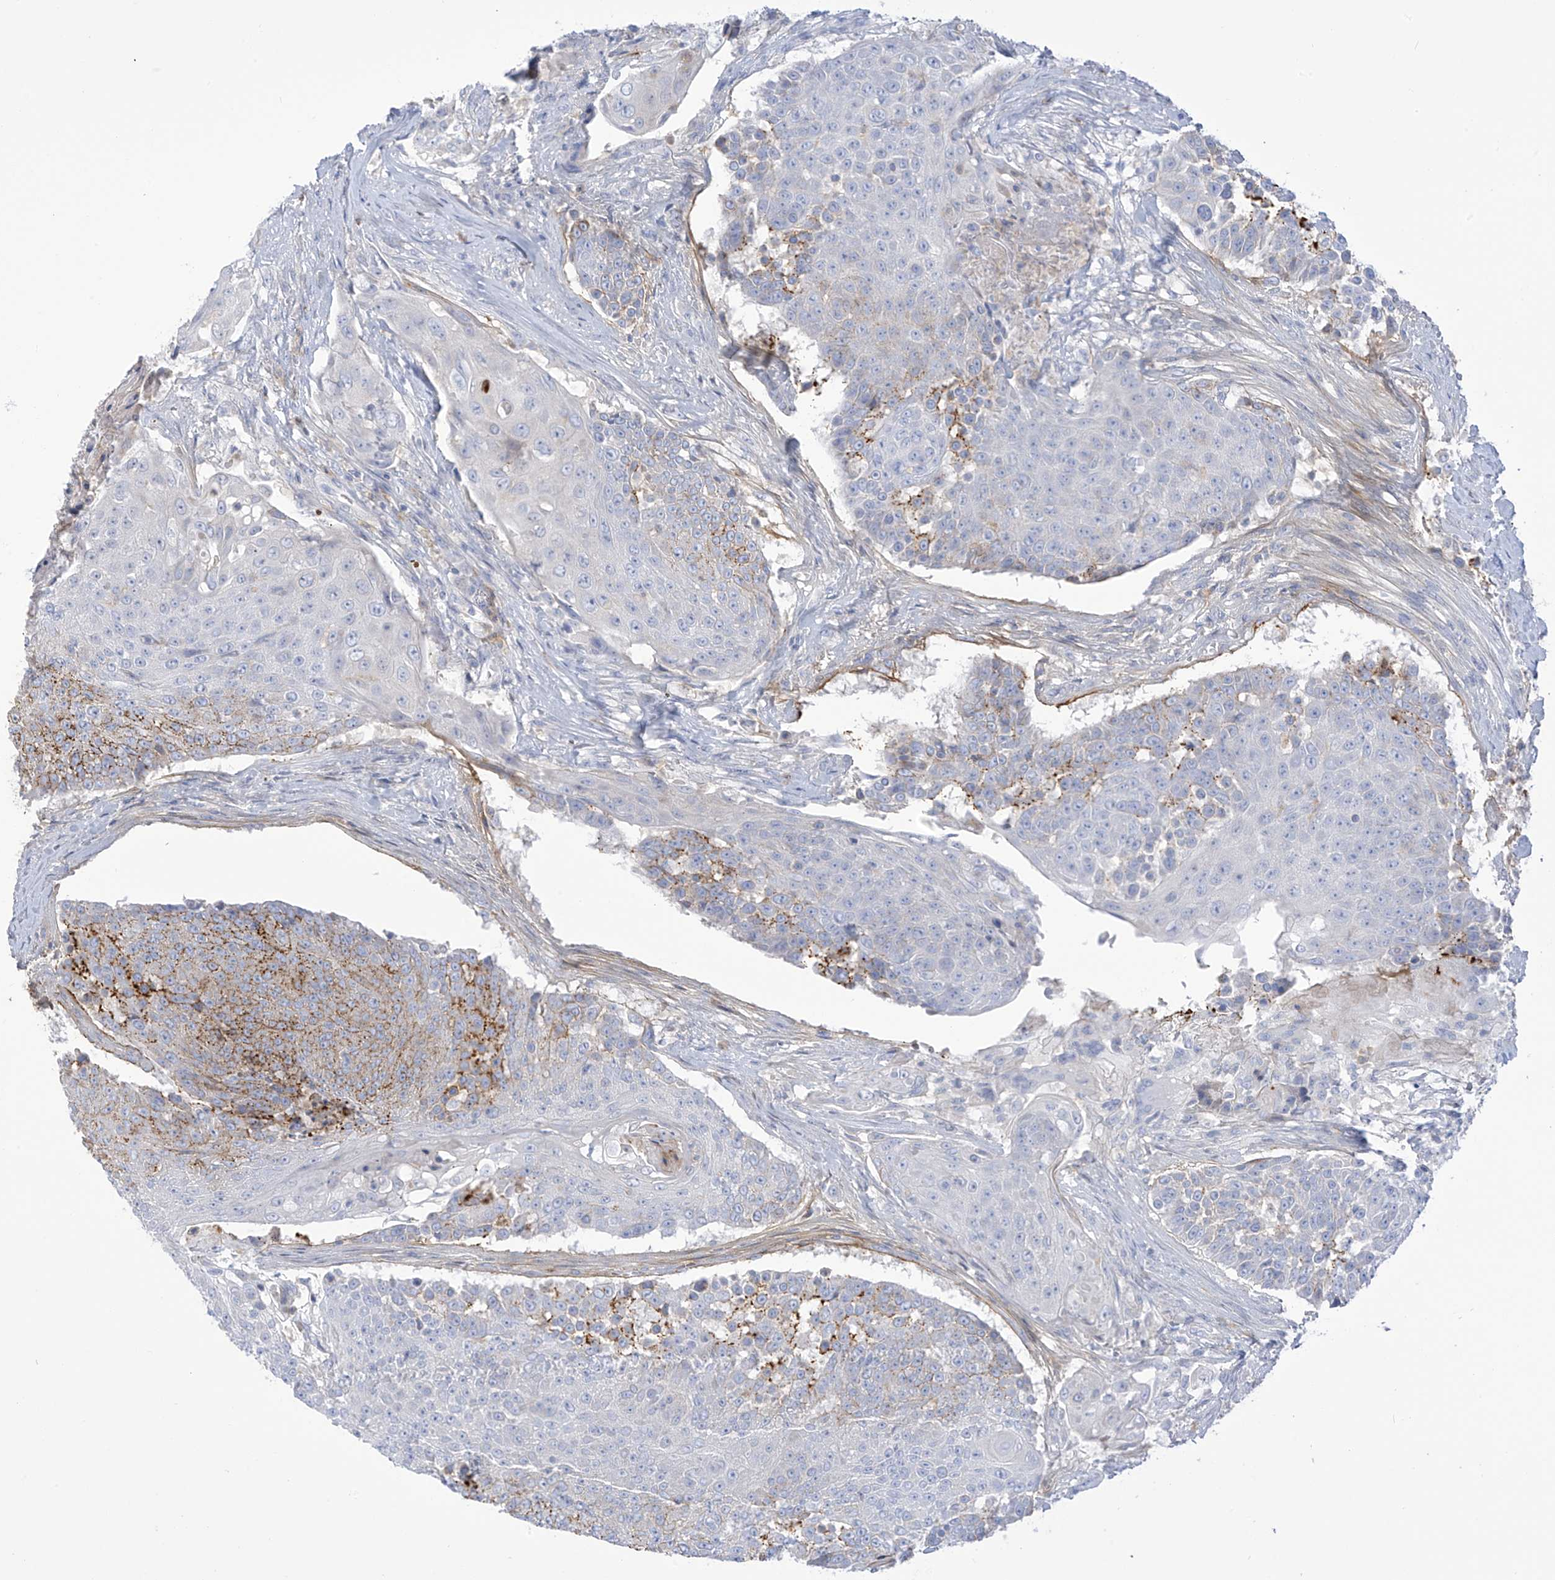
{"staining": {"intensity": "negative", "quantity": "none", "location": "none"}, "tissue": "urothelial cancer", "cell_type": "Tumor cells", "image_type": "cancer", "snomed": [{"axis": "morphology", "description": "Urothelial carcinoma, High grade"}, {"axis": "topography", "description": "Urinary bladder"}], "caption": "Tumor cells are negative for protein expression in human high-grade urothelial carcinoma. Brightfield microscopy of IHC stained with DAB (brown) and hematoxylin (blue), captured at high magnification.", "gene": "FABP2", "patient": {"sex": "female", "age": 63}}